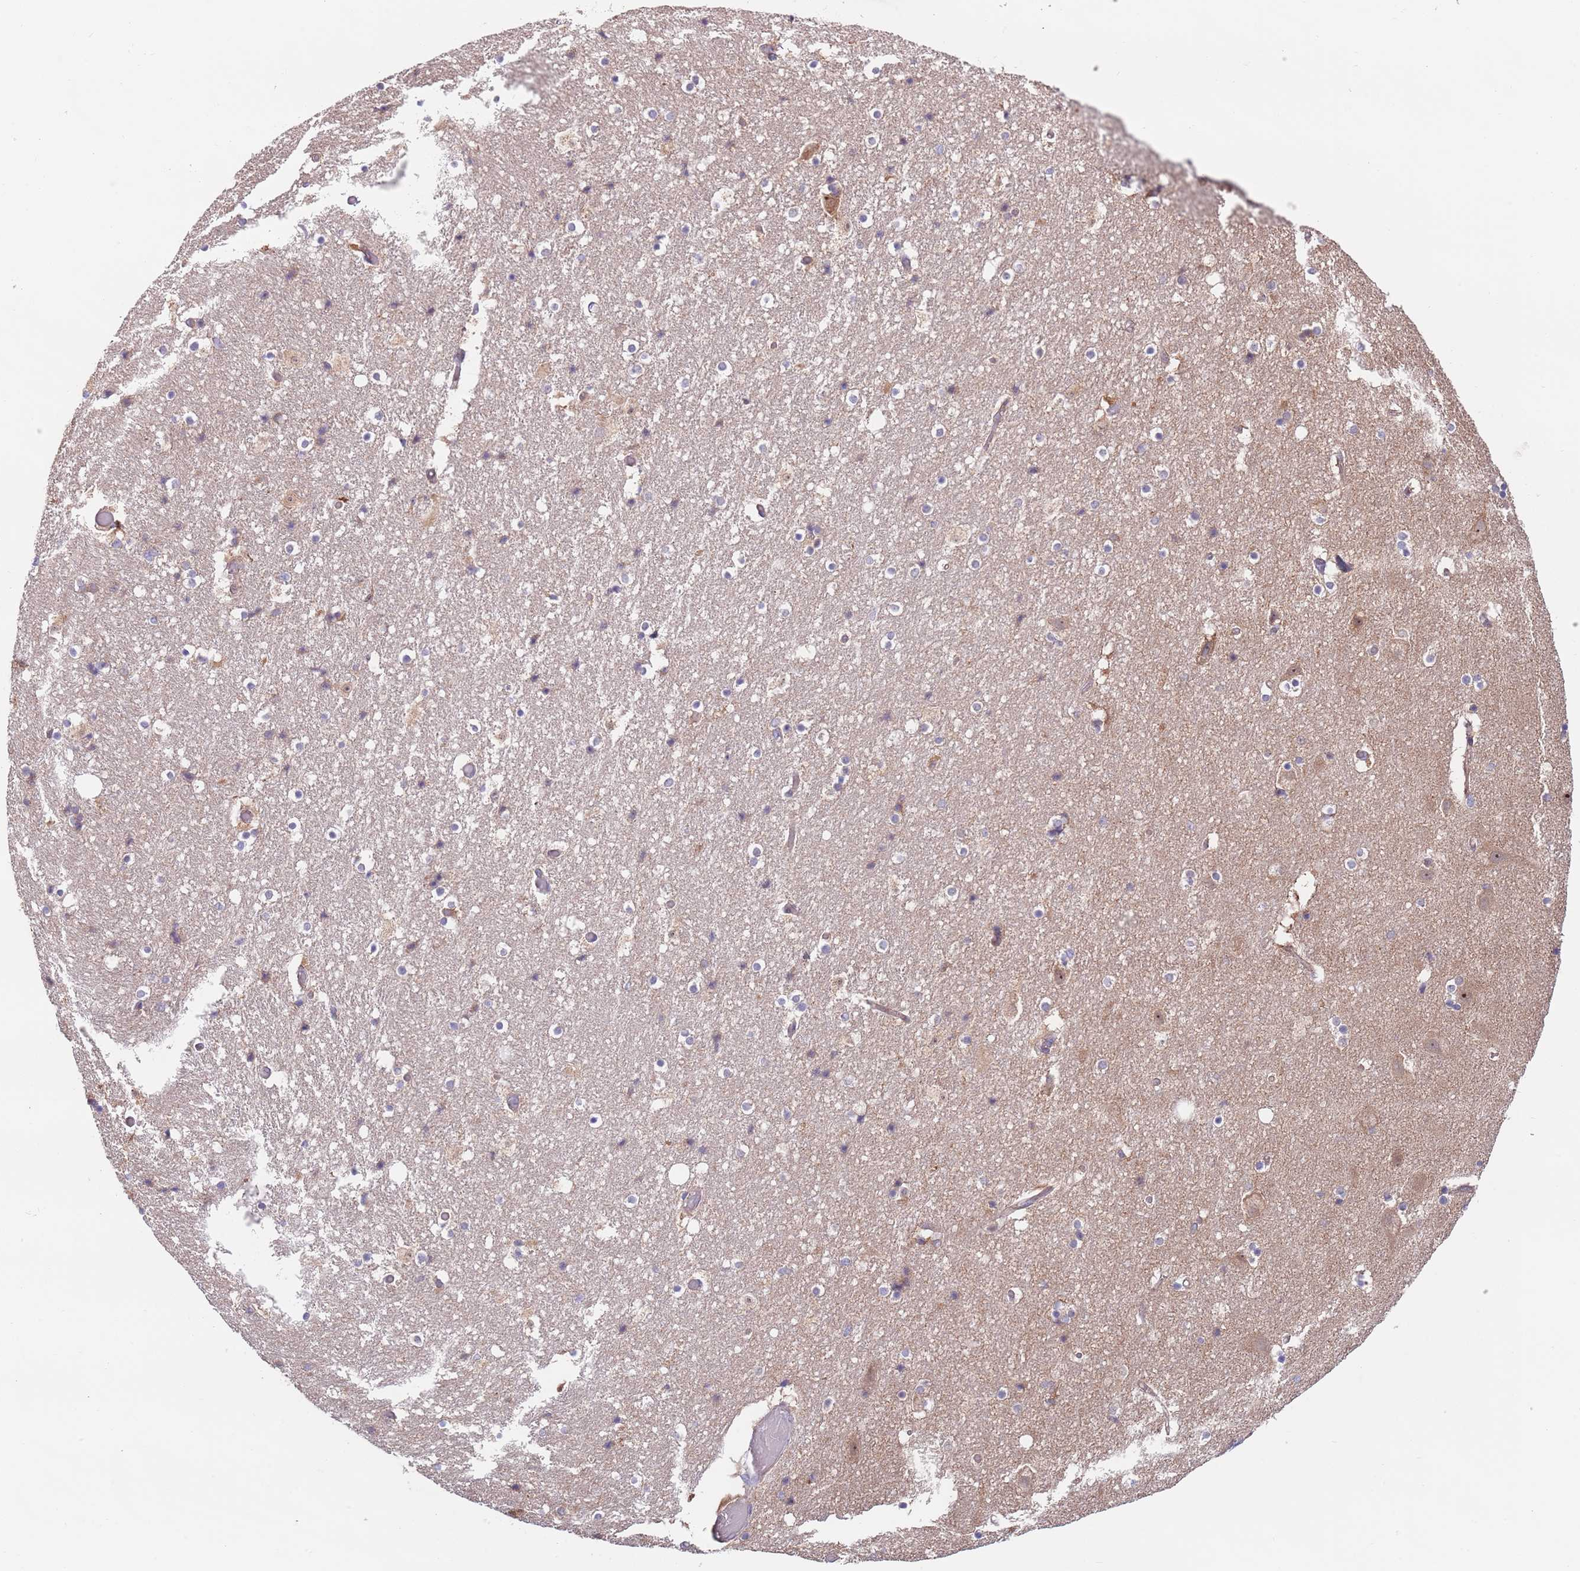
{"staining": {"intensity": "negative", "quantity": "none", "location": "none"}, "tissue": "hippocampus", "cell_type": "Glial cells", "image_type": "normal", "snomed": [{"axis": "morphology", "description": "Normal tissue, NOS"}, {"axis": "topography", "description": "Hippocampus"}], "caption": "Benign hippocampus was stained to show a protein in brown. There is no significant expression in glial cells.", "gene": "EIF3F", "patient": {"sex": "female", "age": 52}}